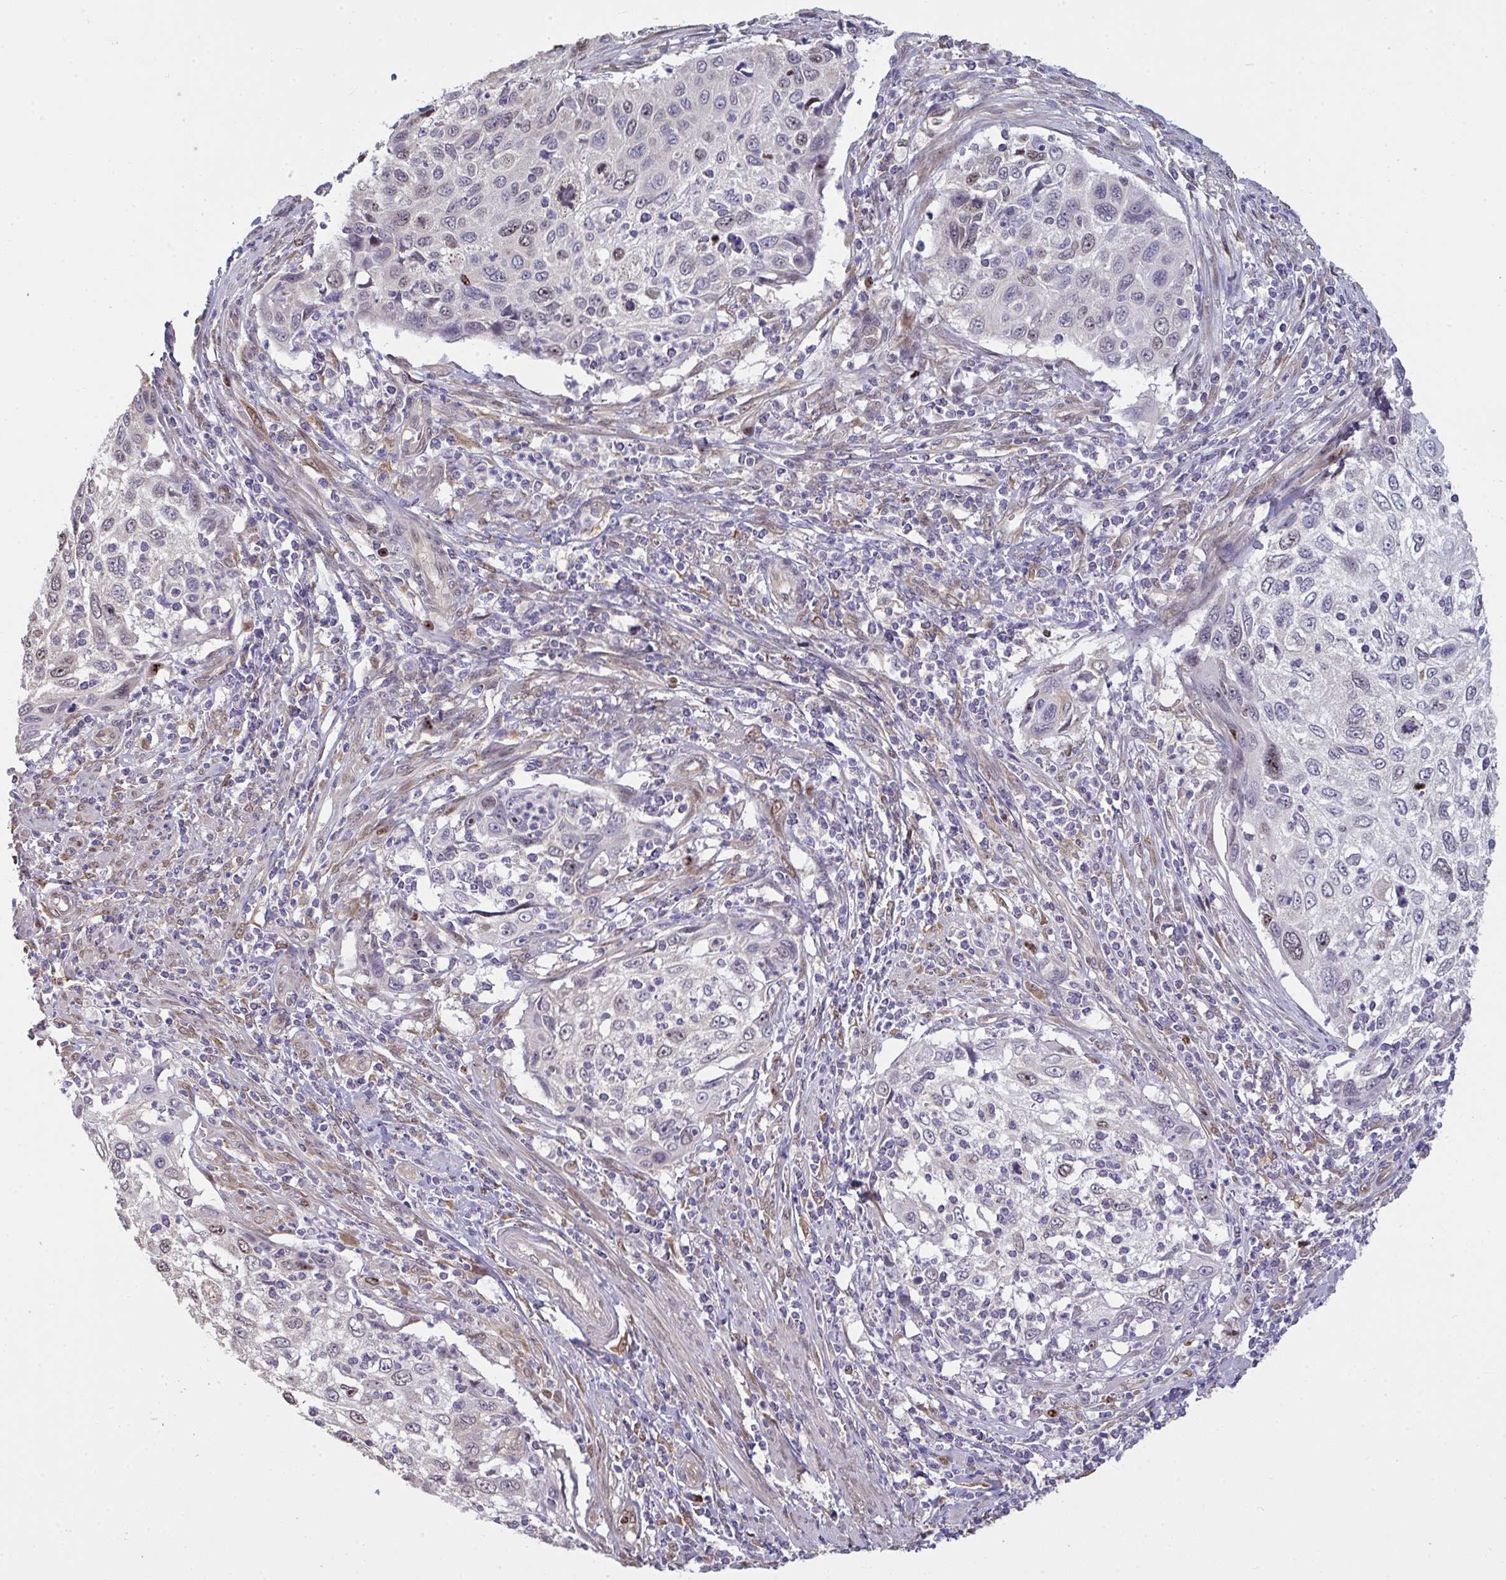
{"staining": {"intensity": "weak", "quantity": "<25%", "location": "nuclear"}, "tissue": "cervical cancer", "cell_type": "Tumor cells", "image_type": "cancer", "snomed": [{"axis": "morphology", "description": "Squamous cell carcinoma, NOS"}, {"axis": "topography", "description": "Cervix"}], "caption": "Protein analysis of cervical cancer (squamous cell carcinoma) shows no significant positivity in tumor cells. The staining is performed using DAB (3,3'-diaminobenzidine) brown chromogen with nuclei counter-stained in using hematoxylin.", "gene": "SETD7", "patient": {"sex": "female", "age": 70}}